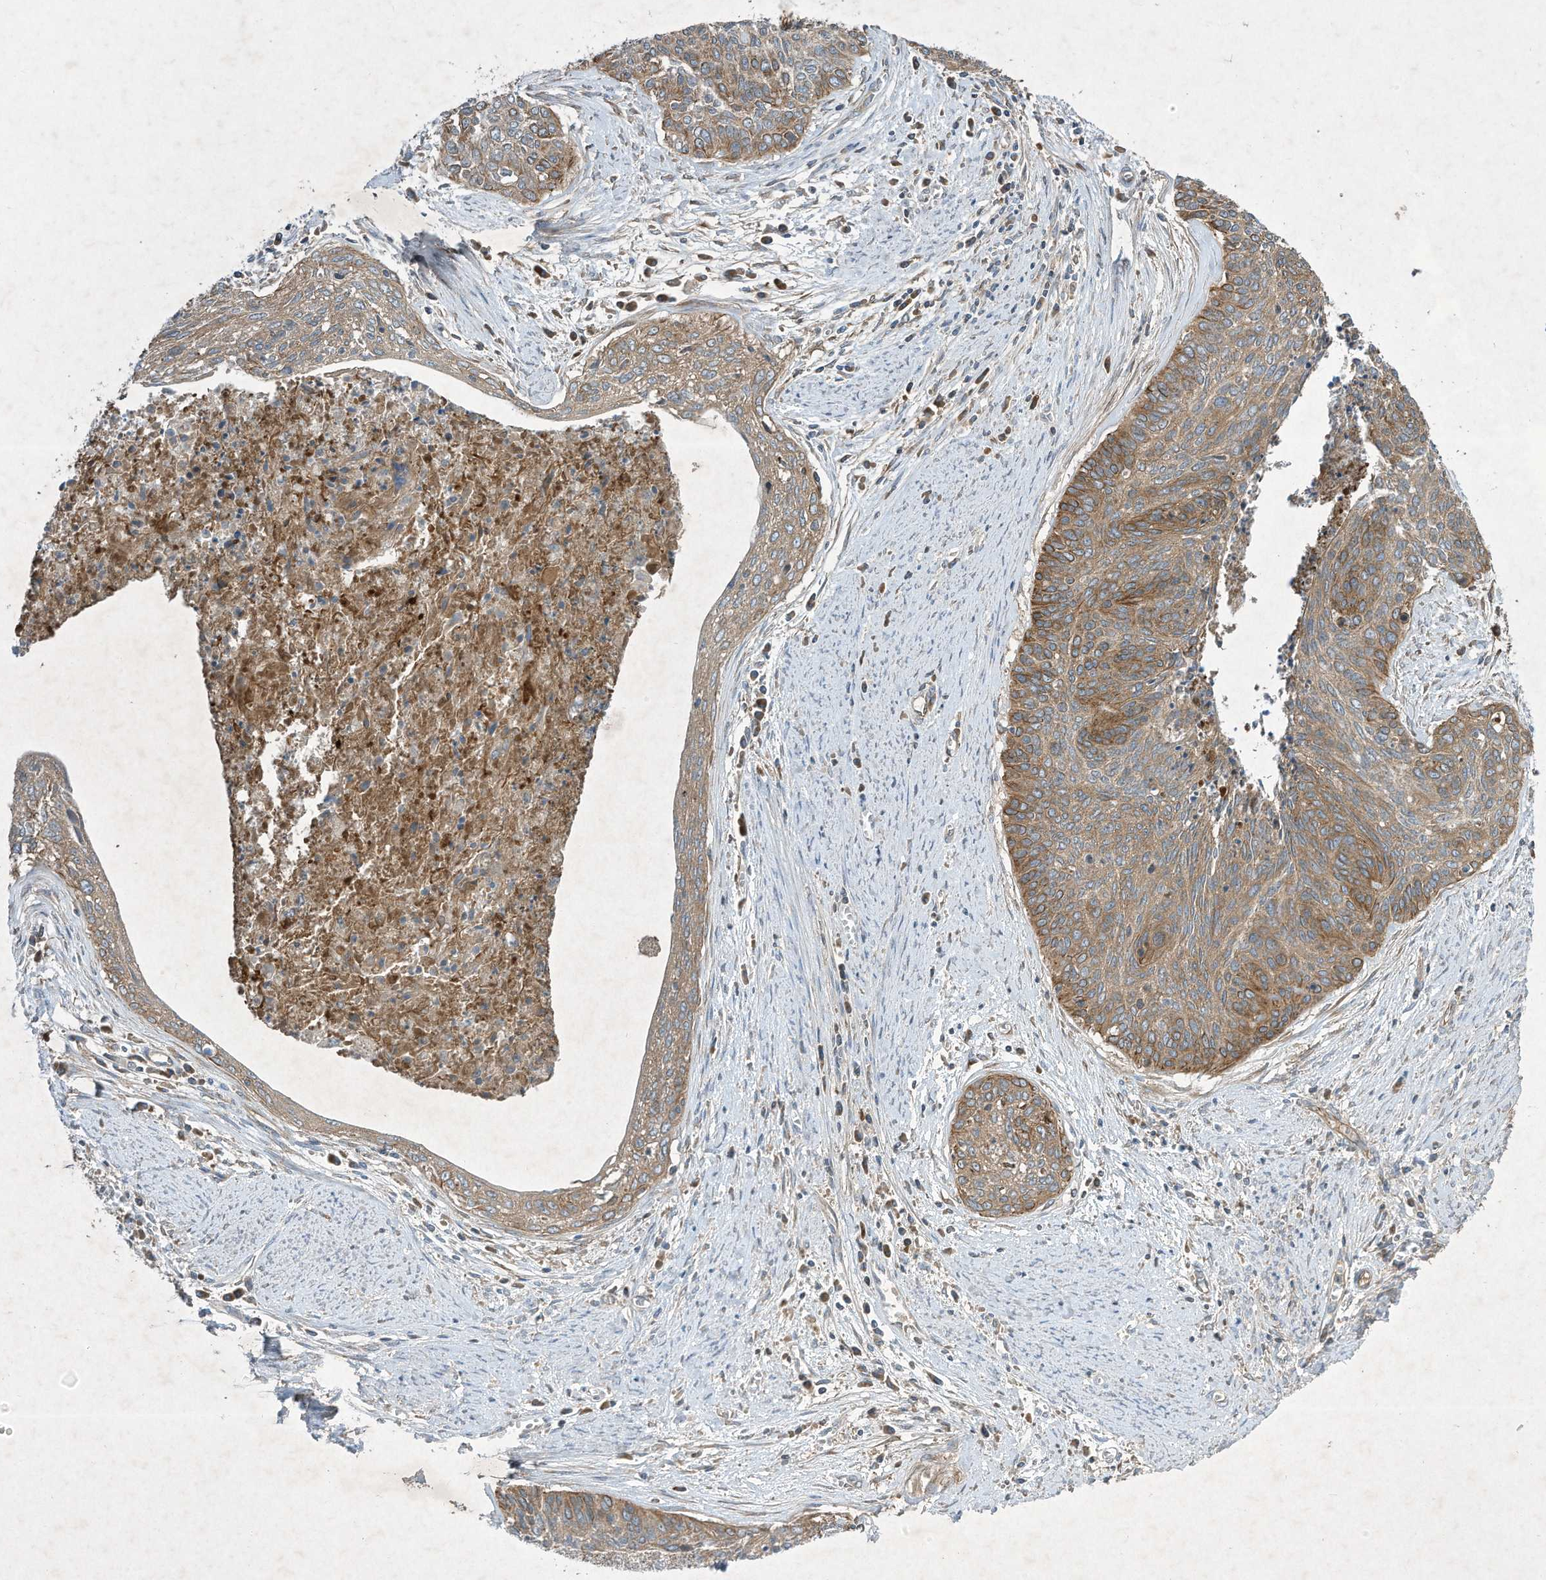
{"staining": {"intensity": "moderate", "quantity": ">75%", "location": "cytoplasmic/membranous"}, "tissue": "cervical cancer", "cell_type": "Tumor cells", "image_type": "cancer", "snomed": [{"axis": "morphology", "description": "Squamous cell carcinoma, NOS"}, {"axis": "topography", "description": "Cervix"}], "caption": "Cervical cancer (squamous cell carcinoma) stained with IHC displays moderate cytoplasmic/membranous positivity in approximately >75% of tumor cells. The protein is shown in brown color, while the nuclei are stained blue.", "gene": "SYNJ2", "patient": {"sex": "female", "age": 55}}